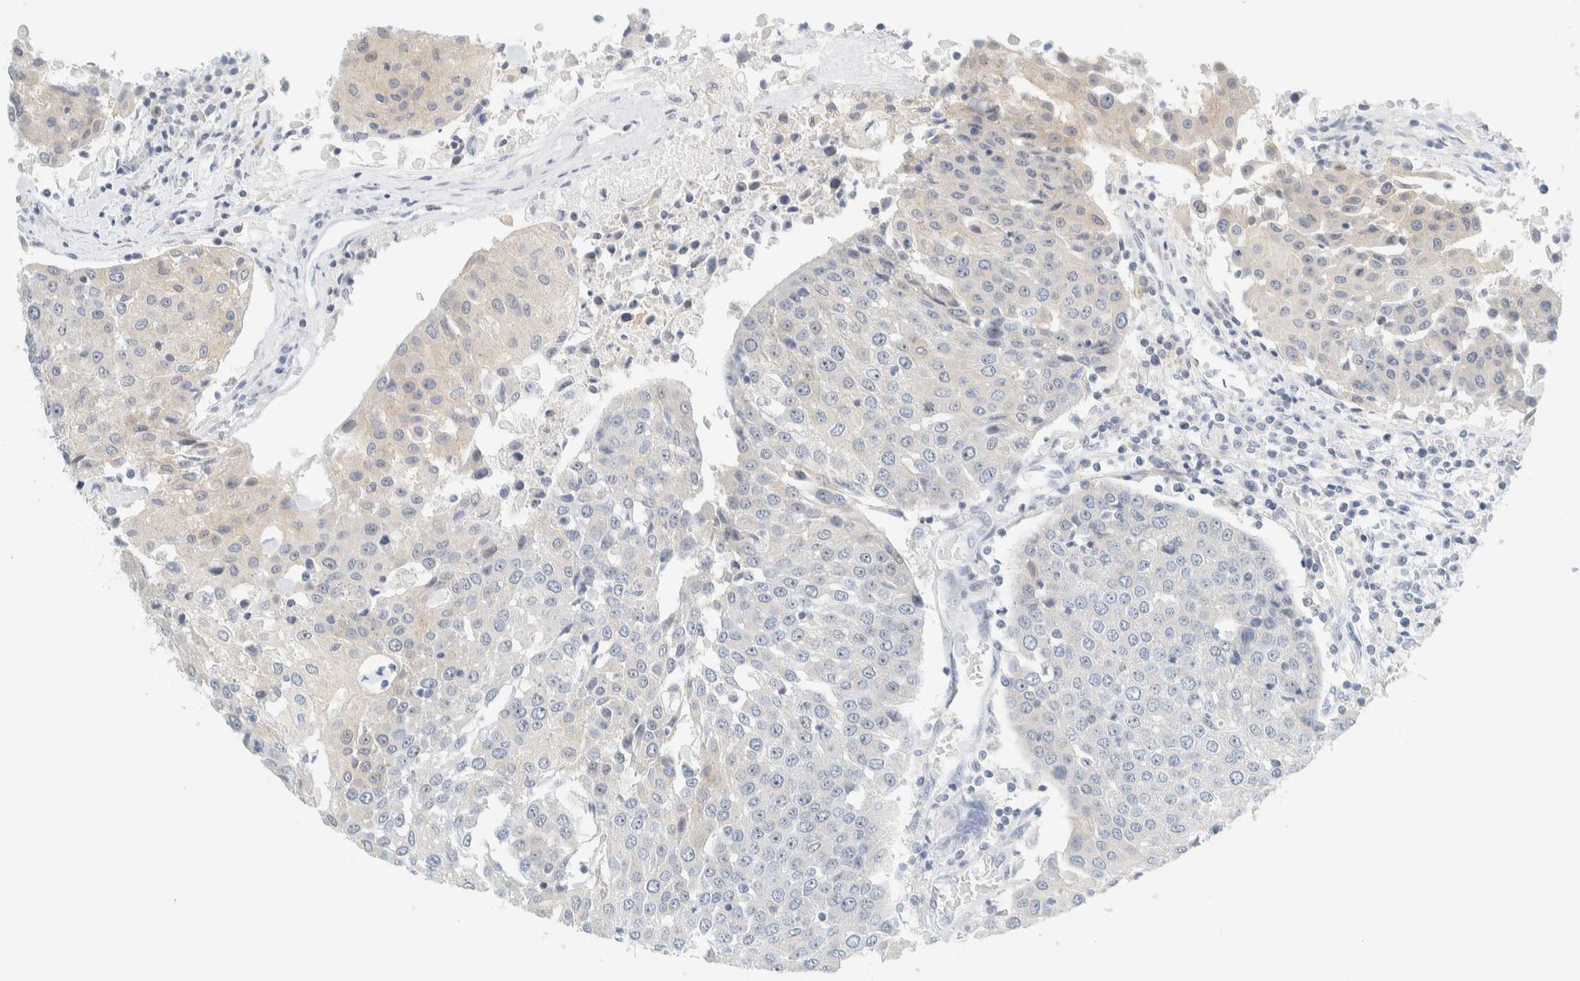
{"staining": {"intensity": "negative", "quantity": "none", "location": "none"}, "tissue": "urothelial cancer", "cell_type": "Tumor cells", "image_type": "cancer", "snomed": [{"axis": "morphology", "description": "Urothelial carcinoma, High grade"}, {"axis": "topography", "description": "Urinary bladder"}], "caption": "This micrograph is of high-grade urothelial carcinoma stained with IHC to label a protein in brown with the nuclei are counter-stained blue. There is no staining in tumor cells.", "gene": "NDE1", "patient": {"sex": "female", "age": 85}}